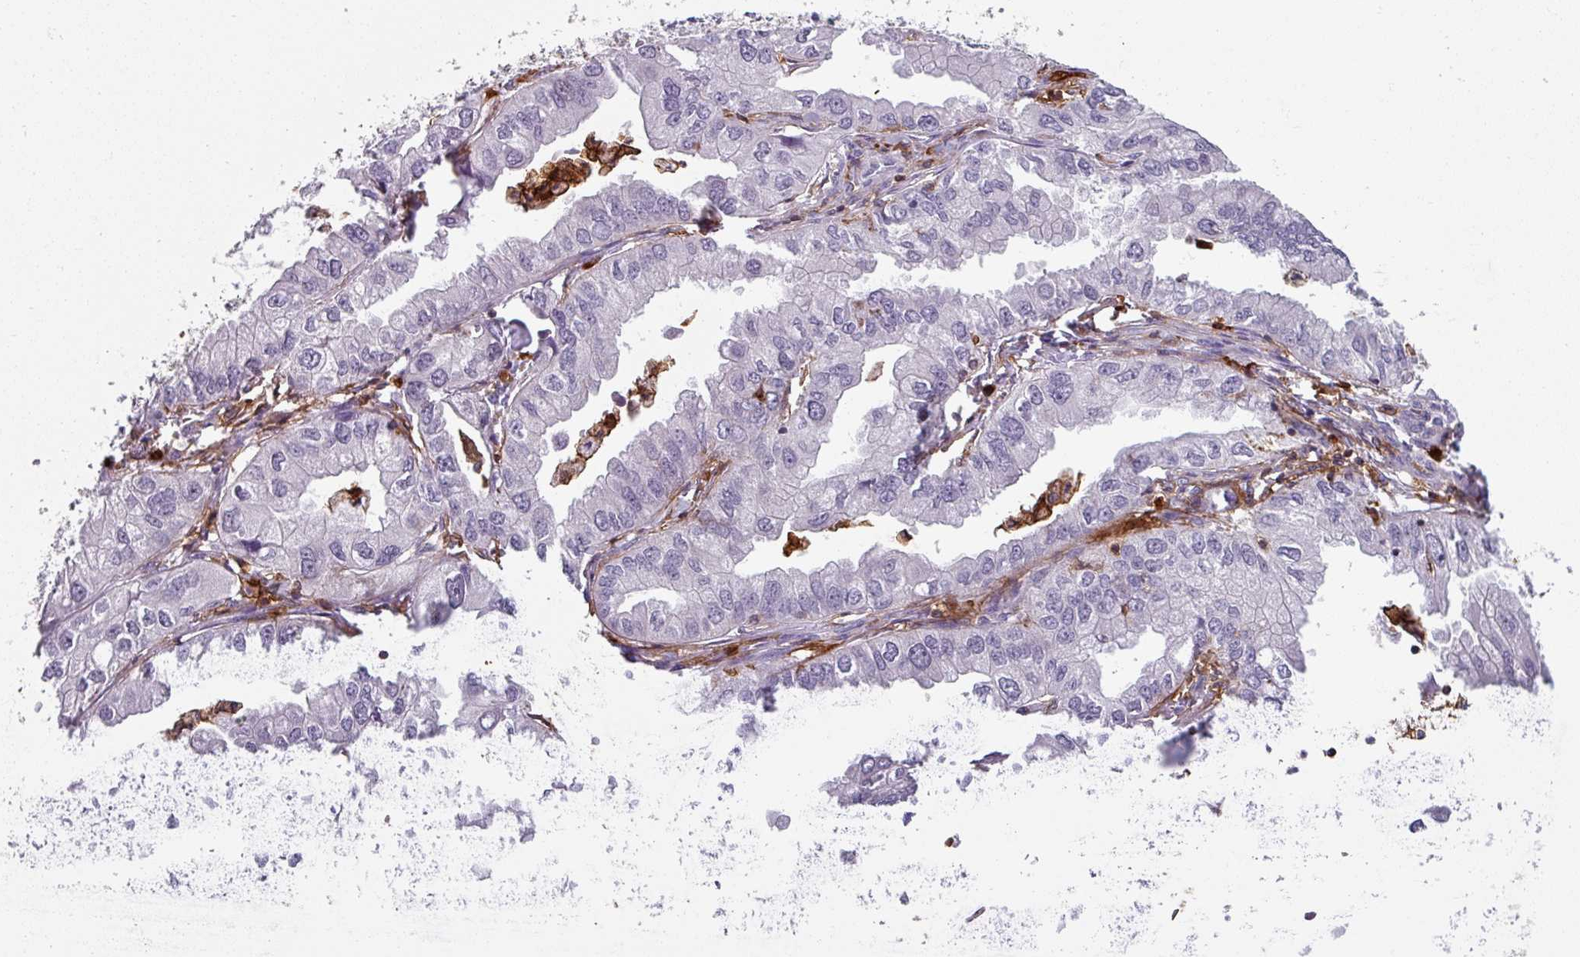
{"staining": {"intensity": "negative", "quantity": "none", "location": "none"}, "tissue": "lung cancer", "cell_type": "Tumor cells", "image_type": "cancer", "snomed": [{"axis": "morphology", "description": "Adenocarcinoma, NOS"}, {"axis": "topography", "description": "Lung"}], "caption": "Immunohistochemical staining of adenocarcinoma (lung) displays no significant positivity in tumor cells.", "gene": "EXOSC5", "patient": {"sex": "male", "age": 48}}